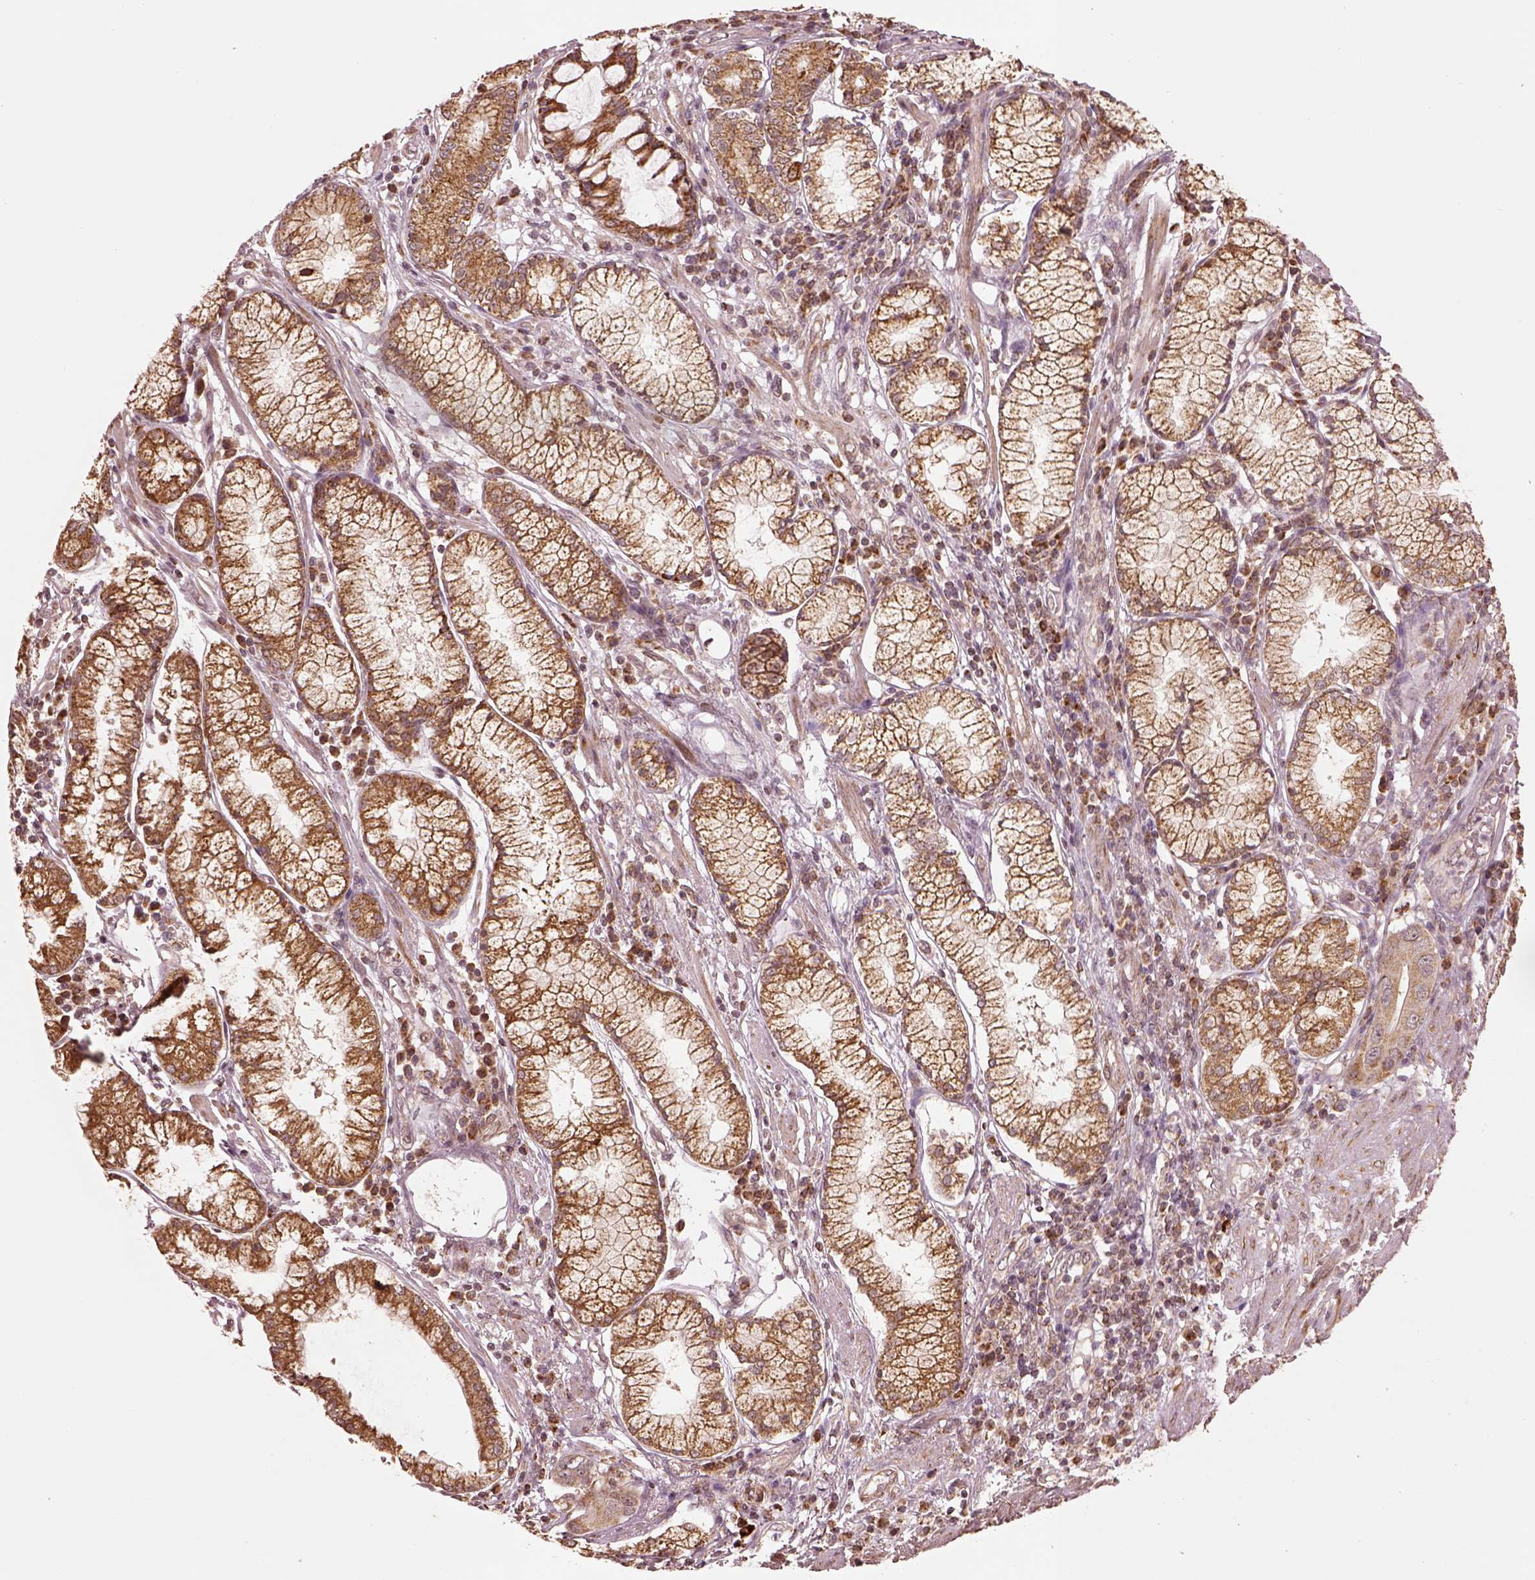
{"staining": {"intensity": "moderate", "quantity": ">75%", "location": "cytoplasmic/membranous"}, "tissue": "stomach cancer", "cell_type": "Tumor cells", "image_type": "cancer", "snomed": [{"axis": "morphology", "description": "Adenocarcinoma, NOS"}, {"axis": "topography", "description": "Stomach"}], "caption": "Stomach adenocarcinoma stained for a protein (brown) demonstrates moderate cytoplasmic/membranous positive positivity in approximately >75% of tumor cells.", "gene": "SEL1L3", "patient": {"sex": "male", "age": 84}}